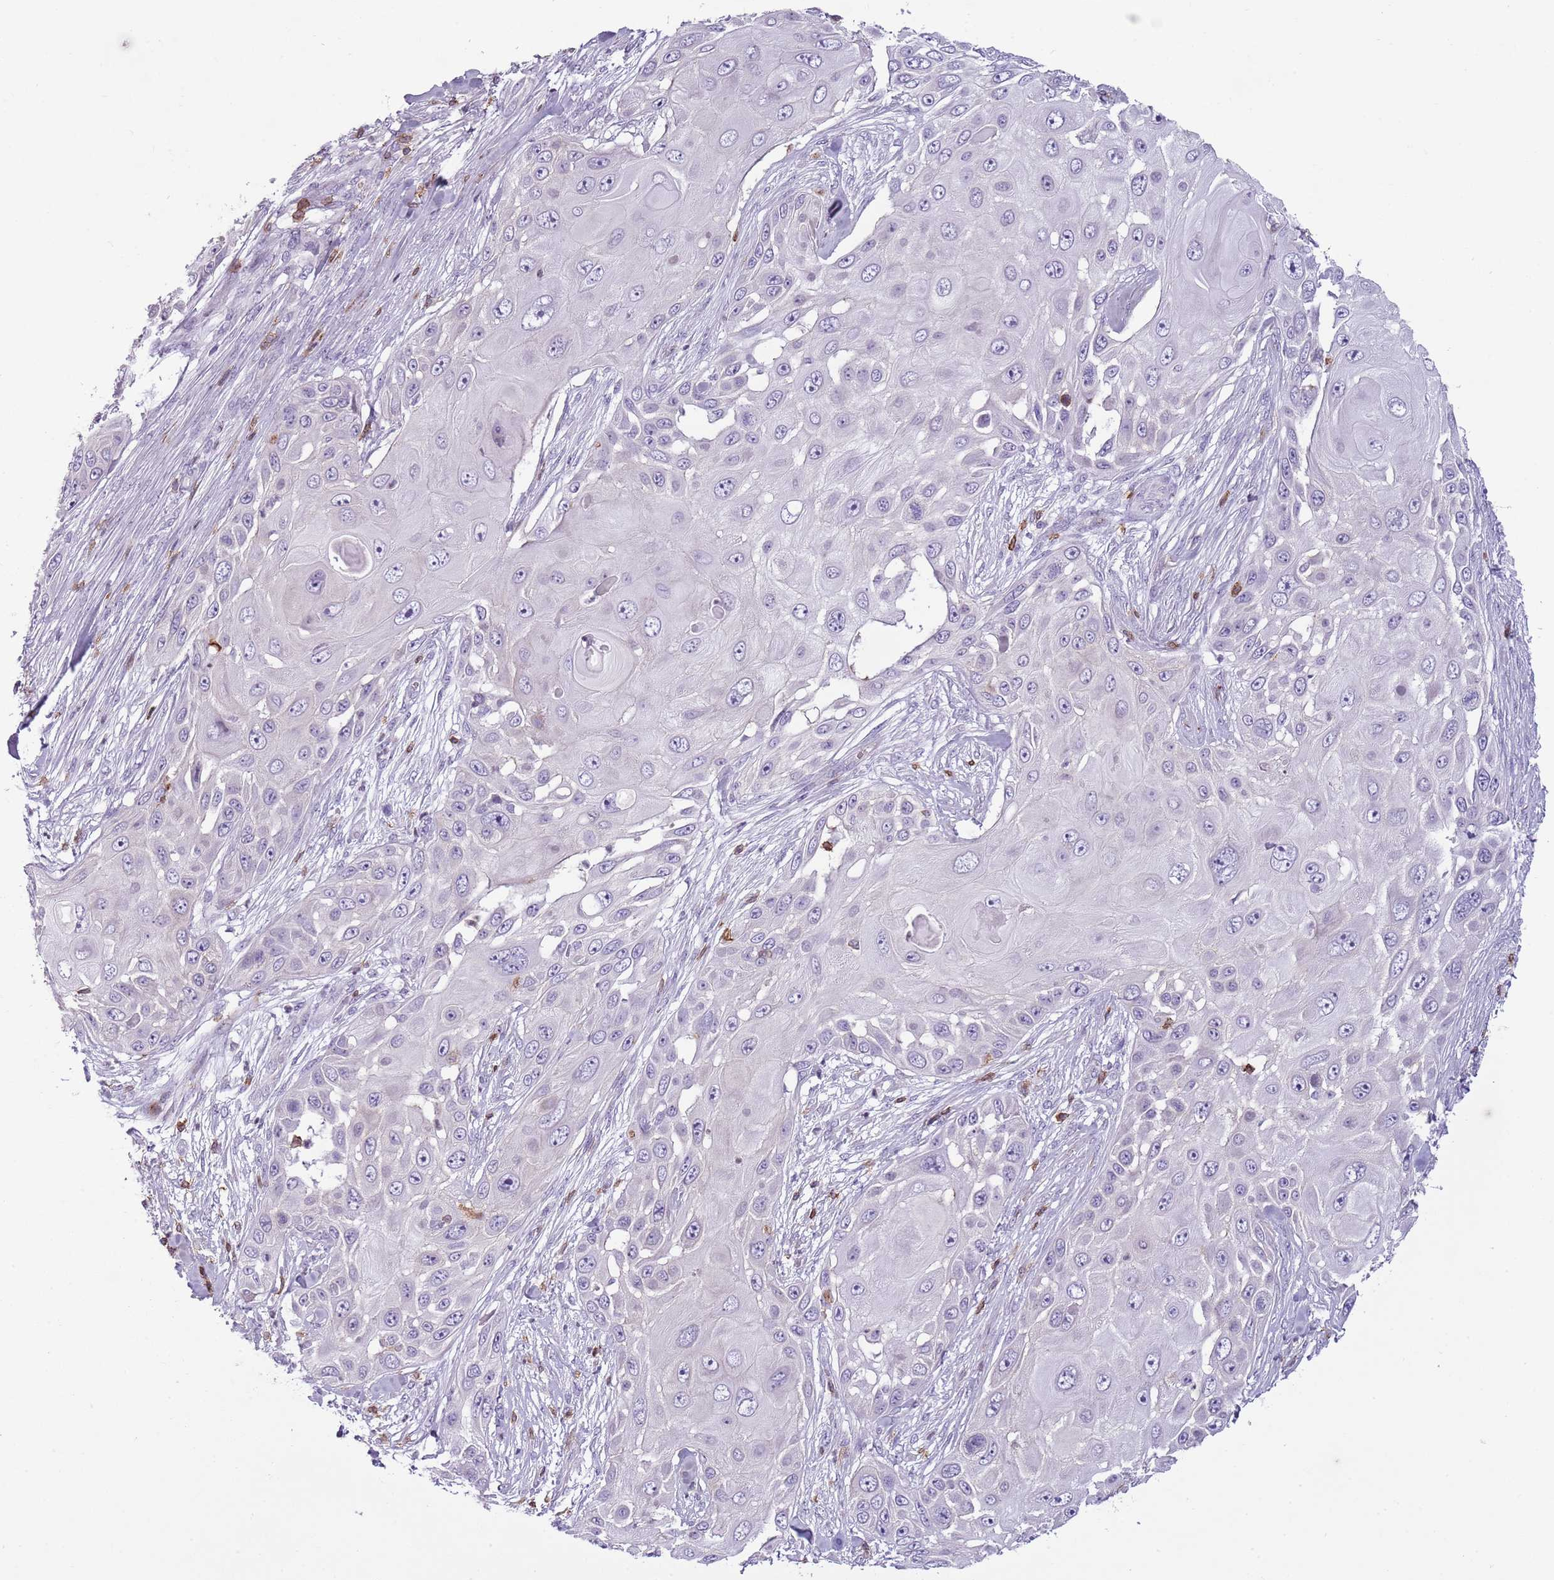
{"staining": {"intensity": "negative", "quantity": "none", "location": "none"}, "tissue": "skin cancer", "cell_type": "Tumor cells", "image_type": "cancer", "snomed": [{"axis": "morphology", "description": "Squamous cell carcinoma, NOS"}, {"axis": "topography", "description": "Skin"}], "caption": "The histopathology image demonstrates no staining of tumor cells in squamous cell carcinoma (skin).", "gene": "ZNF583", "patient": {"sex": "female", "age": 44}}